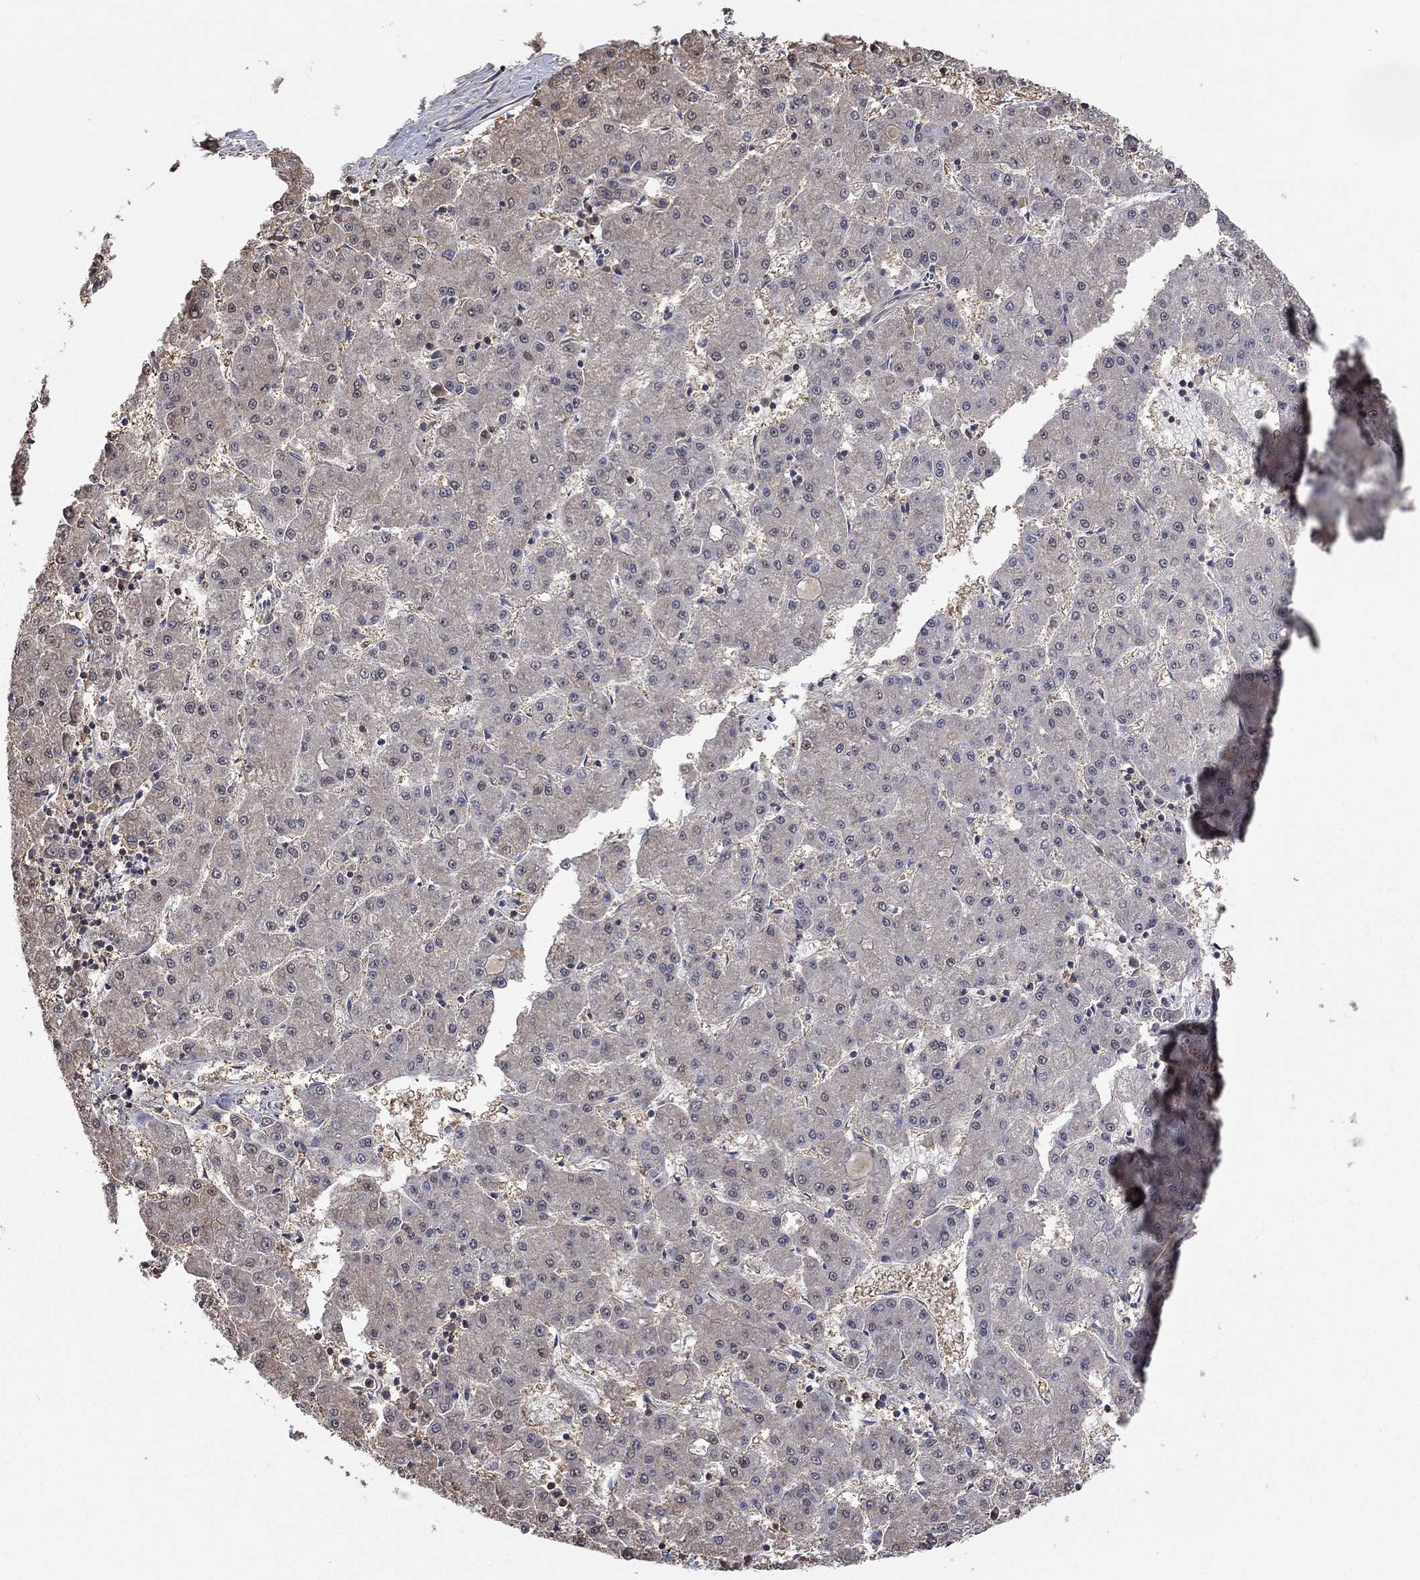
{"staining": {"intensity": "negative", "quantity": "none", "location": "none"}, "tissue": "liver cancer", "cell_type": "Tumor cells", "image_type": "cancer", "snomed": [{"axis": "morphology", "description": "Carcinoma, Hepatocellular, NOS"}, {"axis": "topography", "description": "Liver"}], "caption": "Immunohistochemistry of human liver cancer reveals no expression in tumor cells. Brightfield microscopy of IHC stained with DAB (3,3'-diaminobenzidine) (brown) and hematoxylin (blue), captured at high magnification.", "gene": "RNF114", "patient": {"sex": "male", "age": 73}}